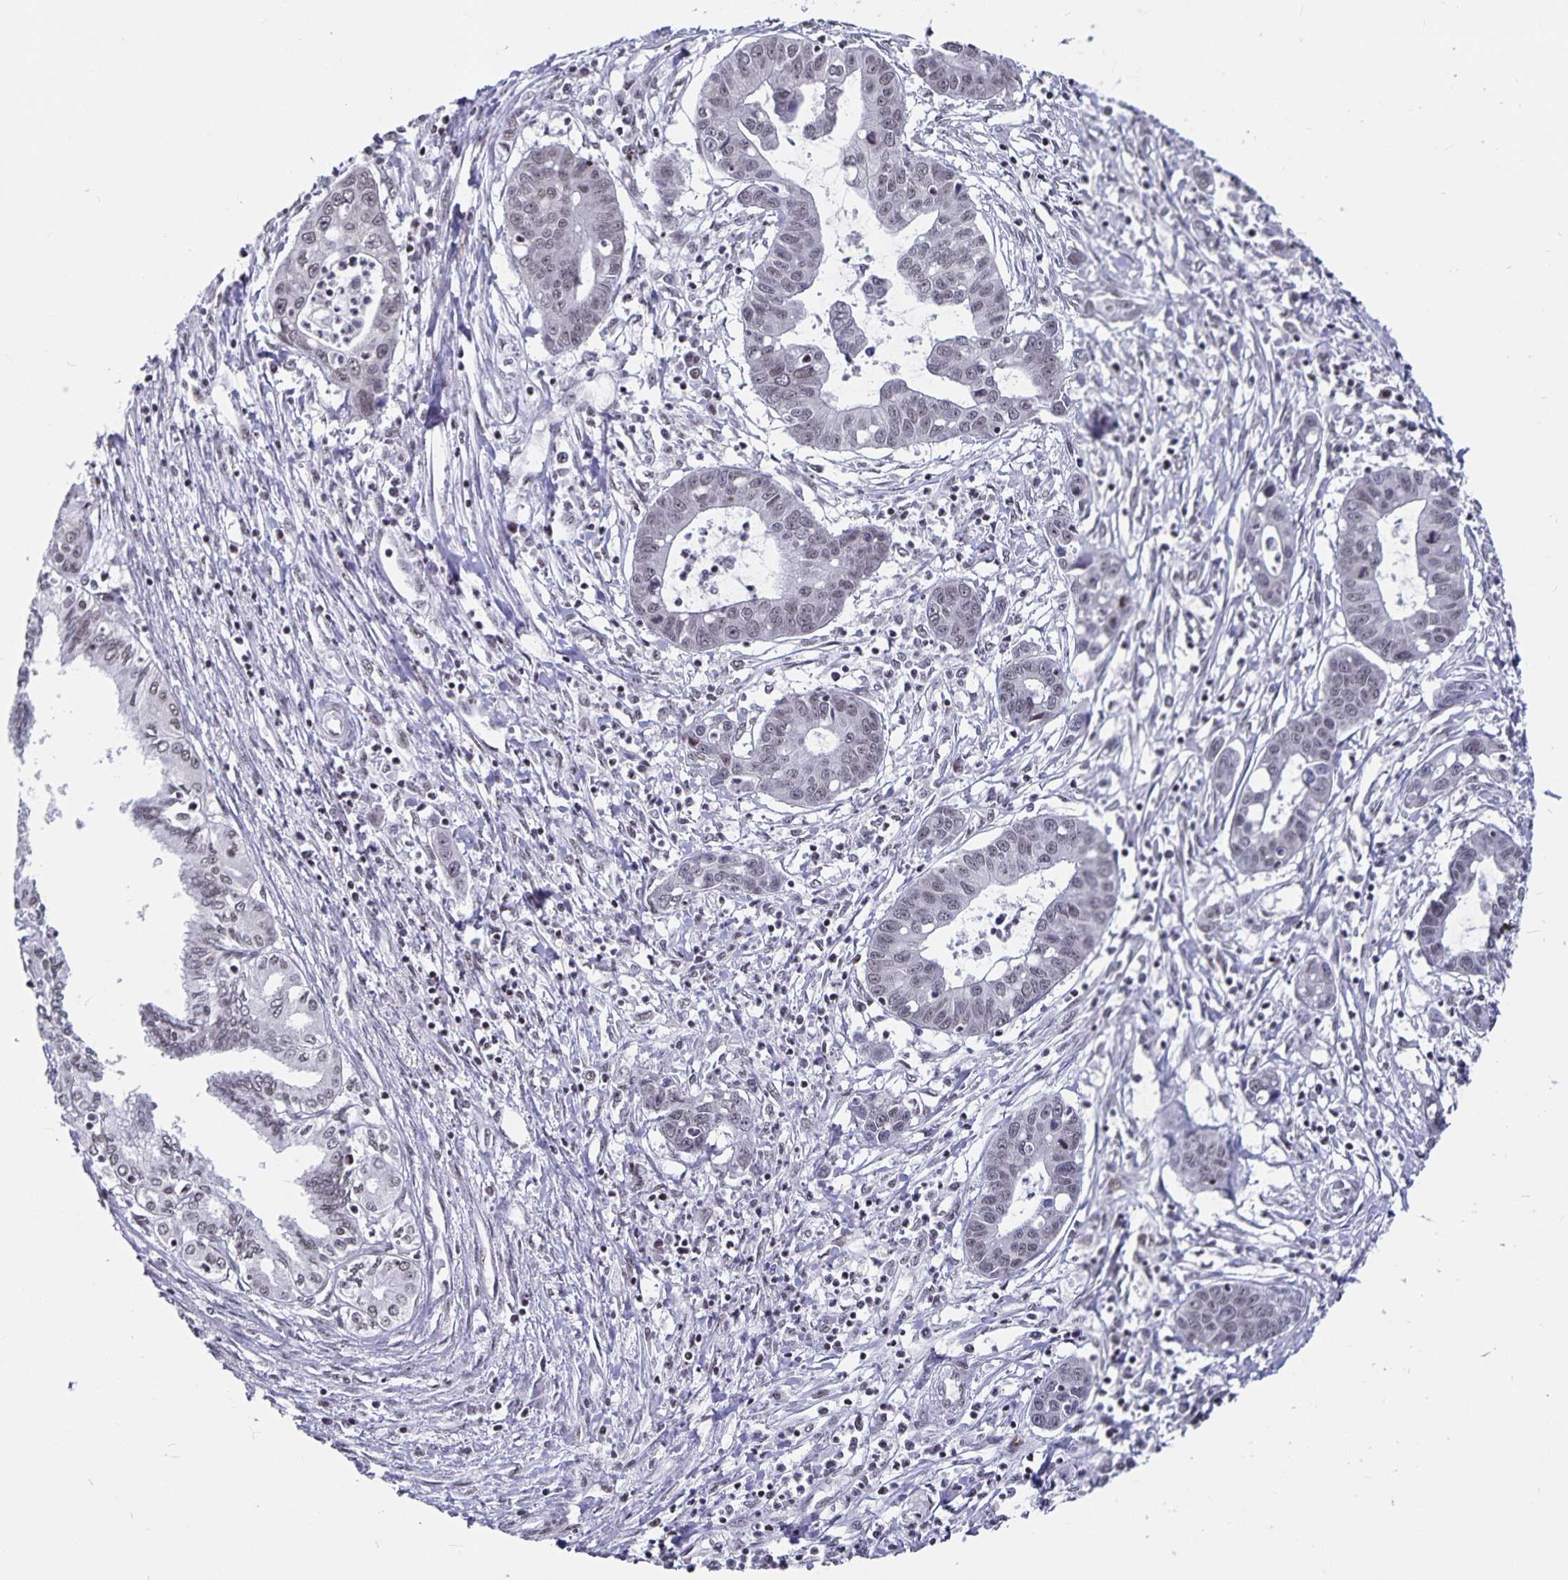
{"staining": {"intensity": "negative", "quantity": "none", "location": "none"}, "tissue": "liver cancer", "cell_type": "Tumor cells", "image_type": "cancer", "snomed": [{"axis": "morphology", "description": "Cholangiocarcinoma"}, {"axis": "topography", "description": "Liver"}], "caption": "Liver cancer stained for a protein using immunohistochemistry (IHC) displays no expression tumor cells.", "gene": "PBX2", "patient": {"sex": "male", "age": 58}}